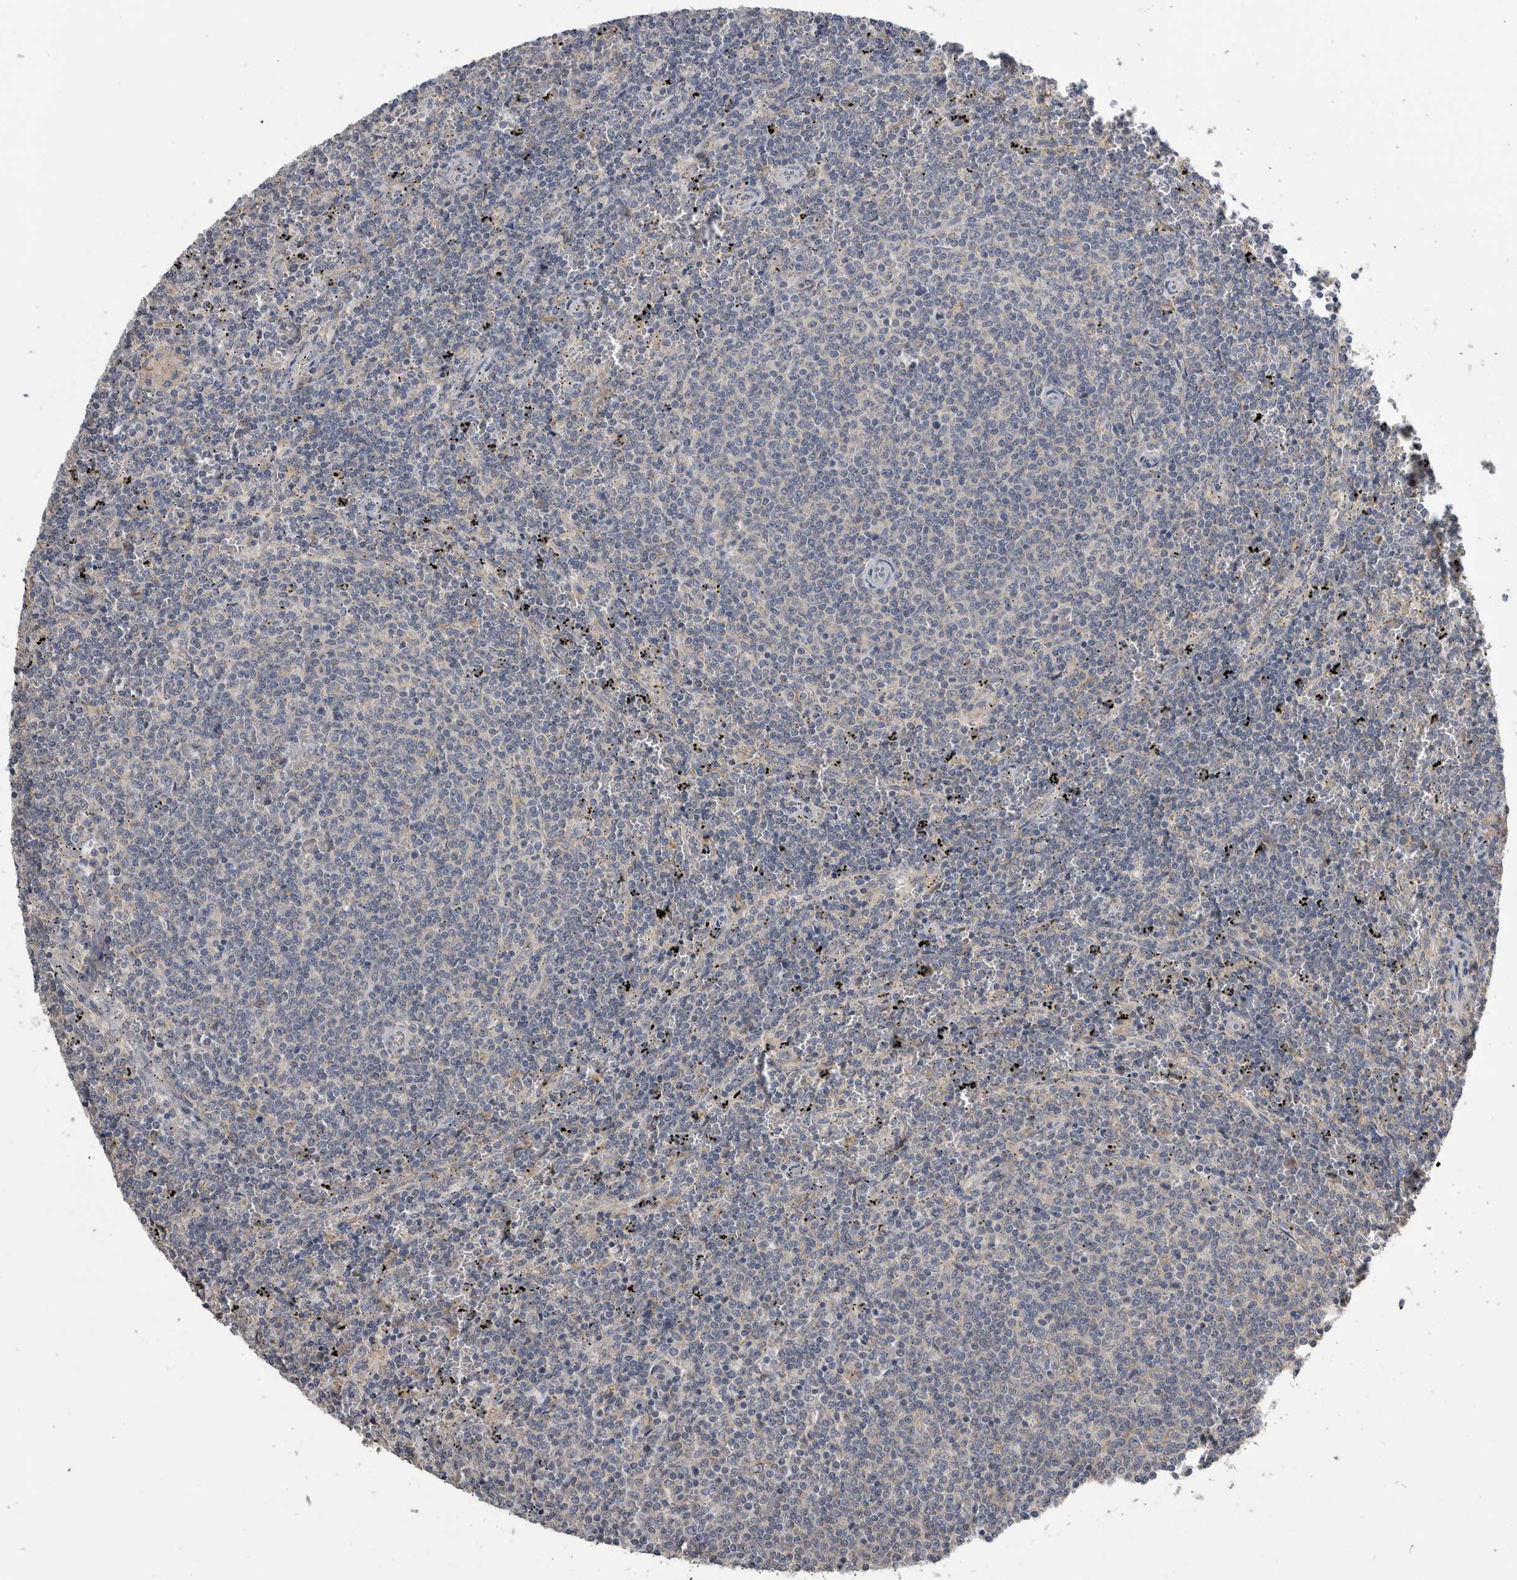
{"staining": {"intensity": "negative", "quantity": "none", "location": "none"}, "tissue": "lymphoma", "cell_type": "Tumor cells", "image_type": "cancer", "snomed": [{"axis": "morphology", "description": "Malignant lymphoma, non-Hodgkin's type, Low grade"}, {"axis": "topography", "description": "Spleen"}], "caption": "Low-grade malignant lymphoma, non-Hodgkin's type was stained to show a protein in brown. There is no significant staining in tumor cells. (Stains: DAB immunohistochemistry with hematoxylin counter stain, Microscopy: brightfield microscopy at high magnification).", "gene": "ANXA13", "patient": {"sex": "female", "age": 50}}